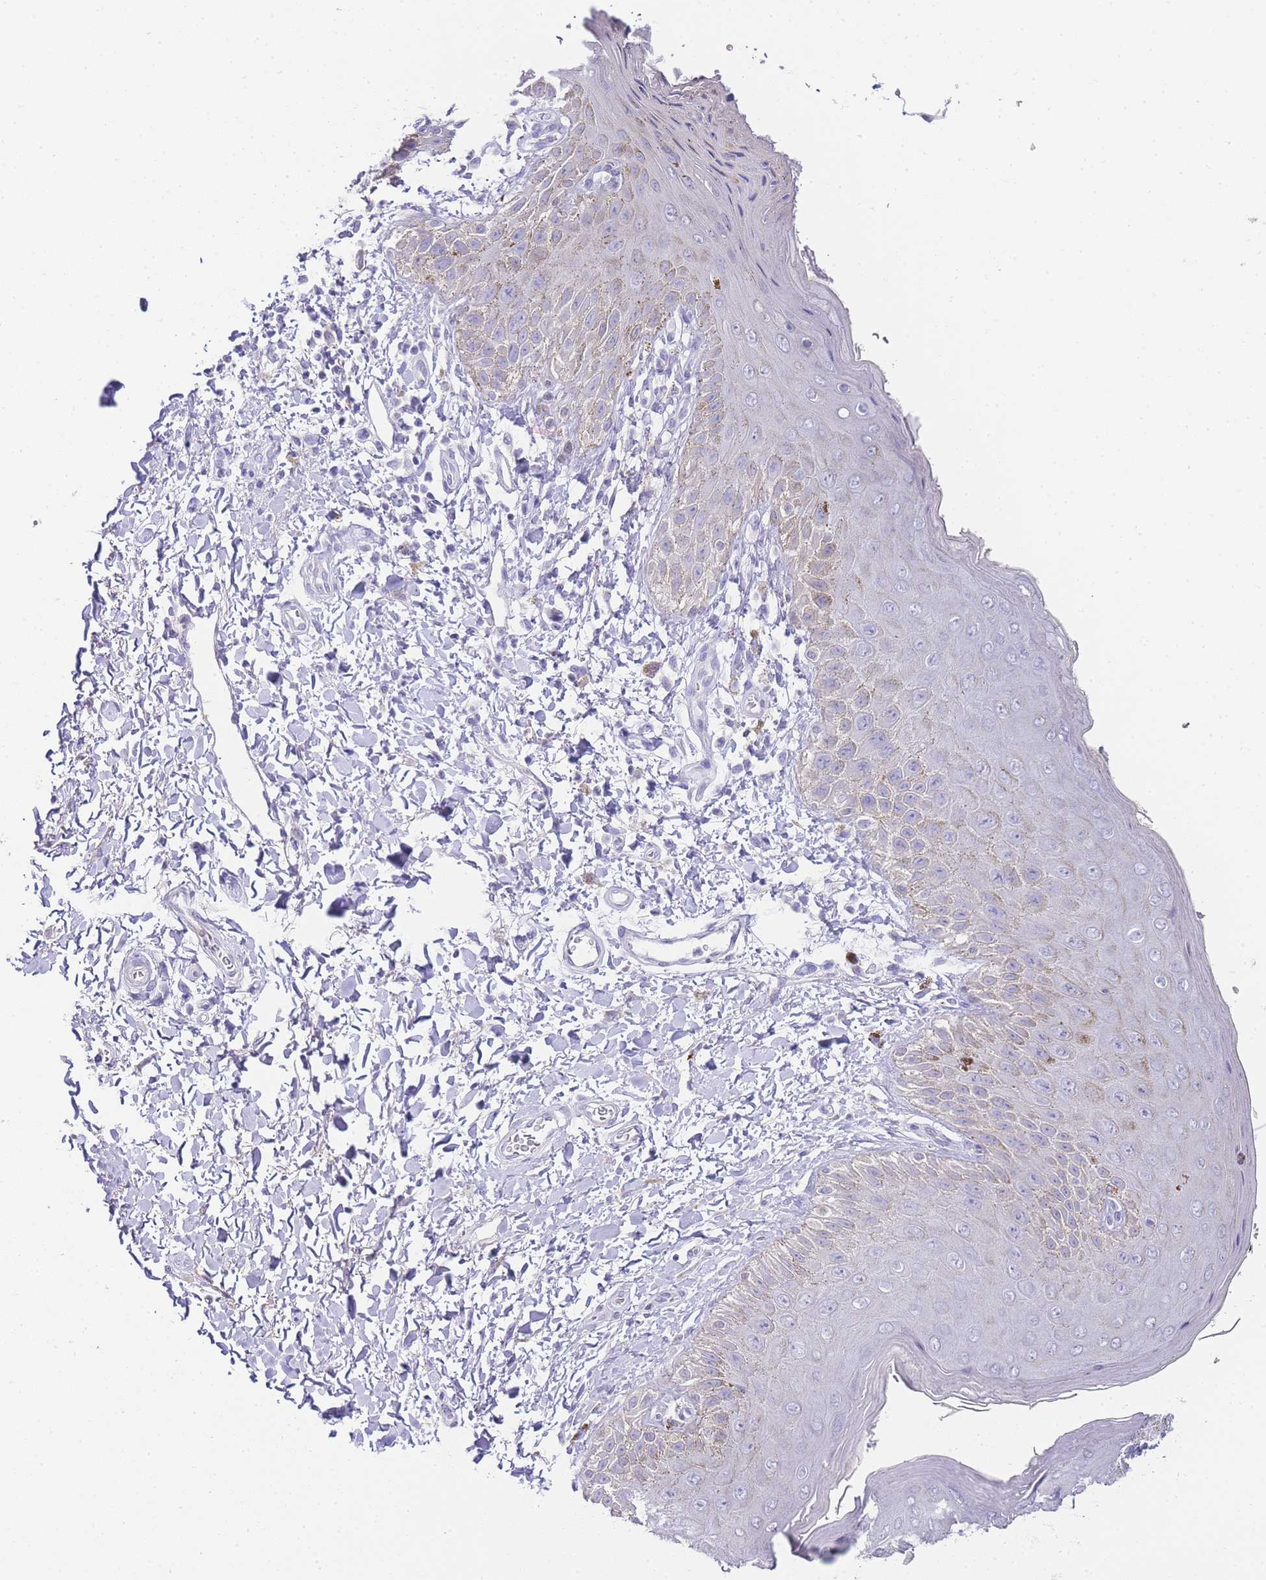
{"staining": {"intensity": "weak", "quantity": "<25%", "location": "cytoplasmic/membranous"}, "tissue": "skin", "cell_type": "Epidermal cells", "image_type": "normal", "snomed": [{"axis": "morphology", "description": "Normal tissue, NOS"}, {"axis": "topography", "description": "Anal"}], "caption": "Immunohistochemistry of benign skin exhibits no expression in epidermal cells.", "gene": "DPP4", "patient": {"sex": "male", "age": 44}}